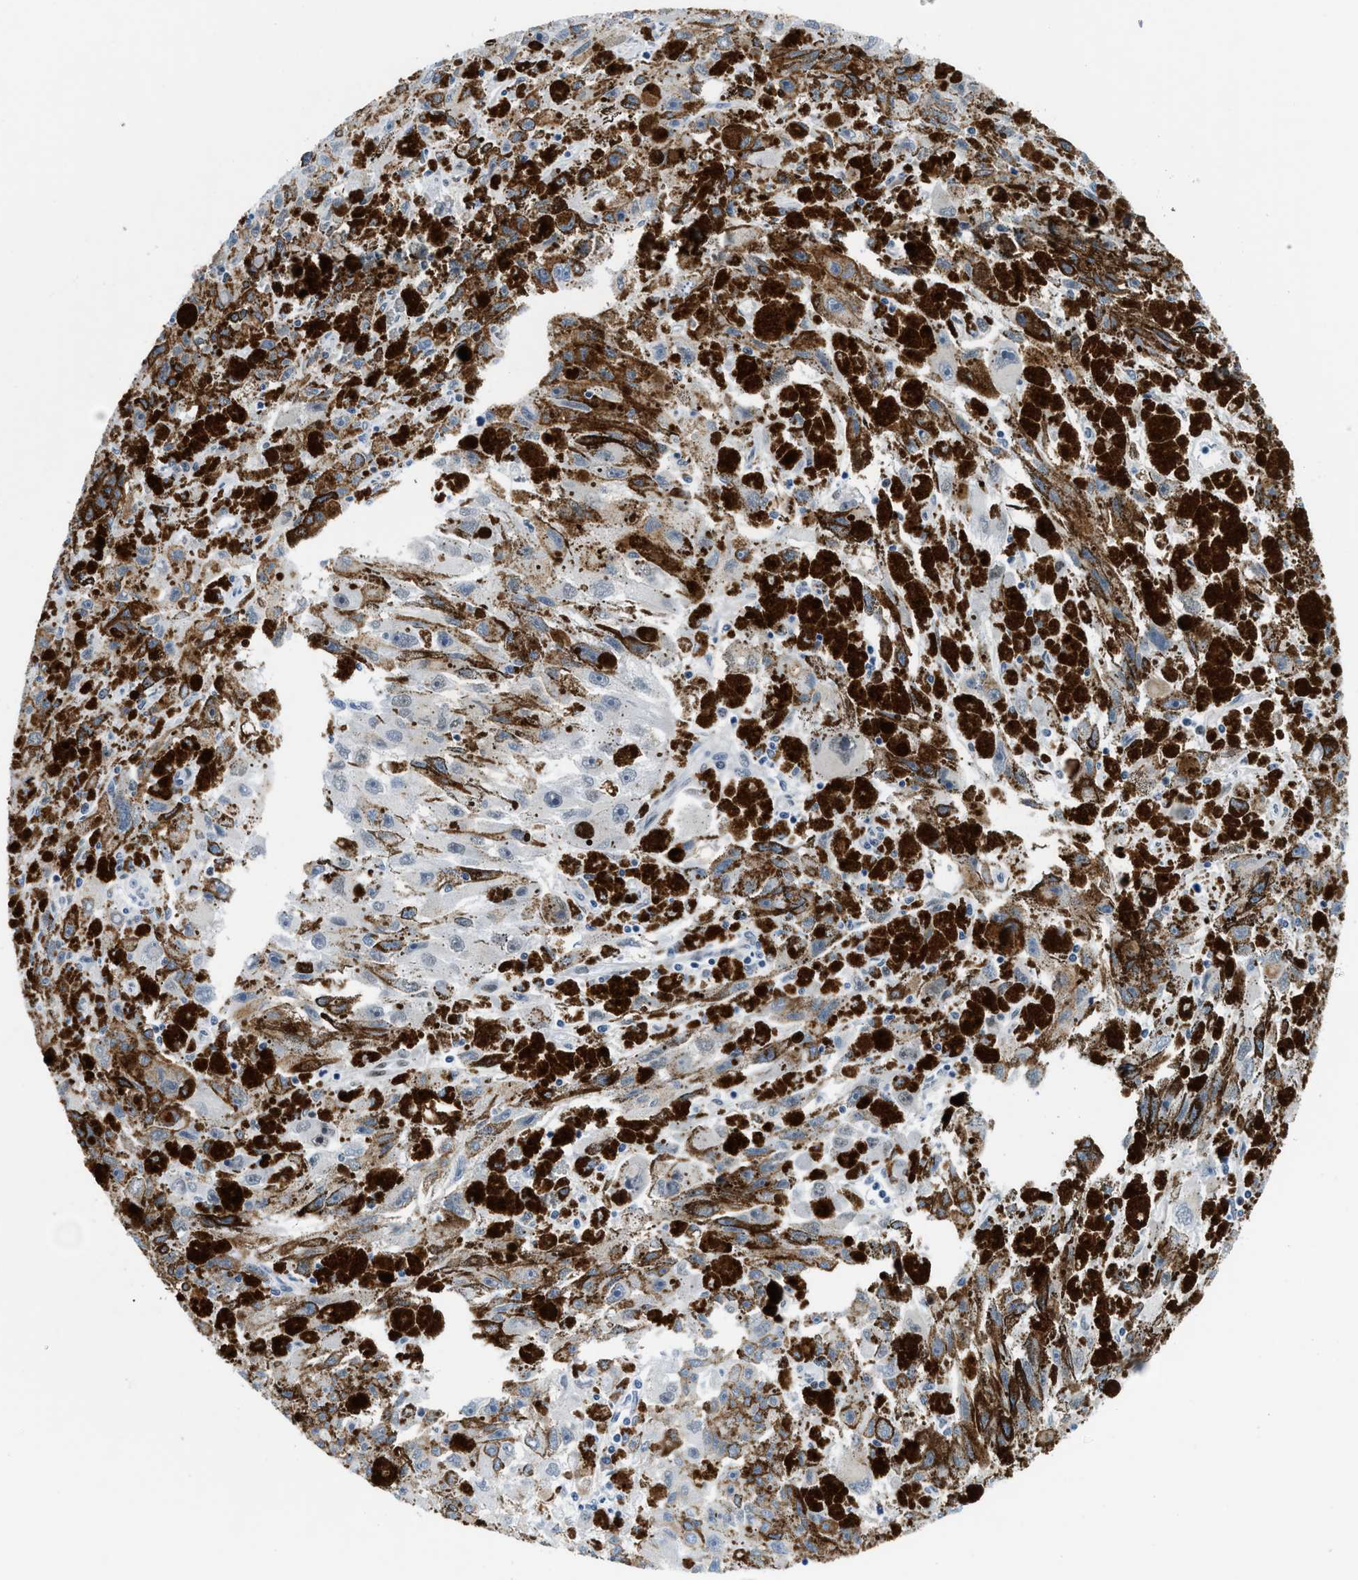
{"staining": {"intensity": "negative", "quantity": "none", "location": "none"}, "tissue": "melanoma", "cell_type": "Tumor cells", "image_type": "cancer", "snomed": [{"axis": "morphology", "description": "Malignant melanoma, NOS"}, {"axis": "topography", "description": "Skin"}], "caption": "Immunohistochemical staining of melanoma demonstrates no significant staining in tumor cells.", "gene": "SMARCAD1", "patient": {"sex": "female", "age": 104}}